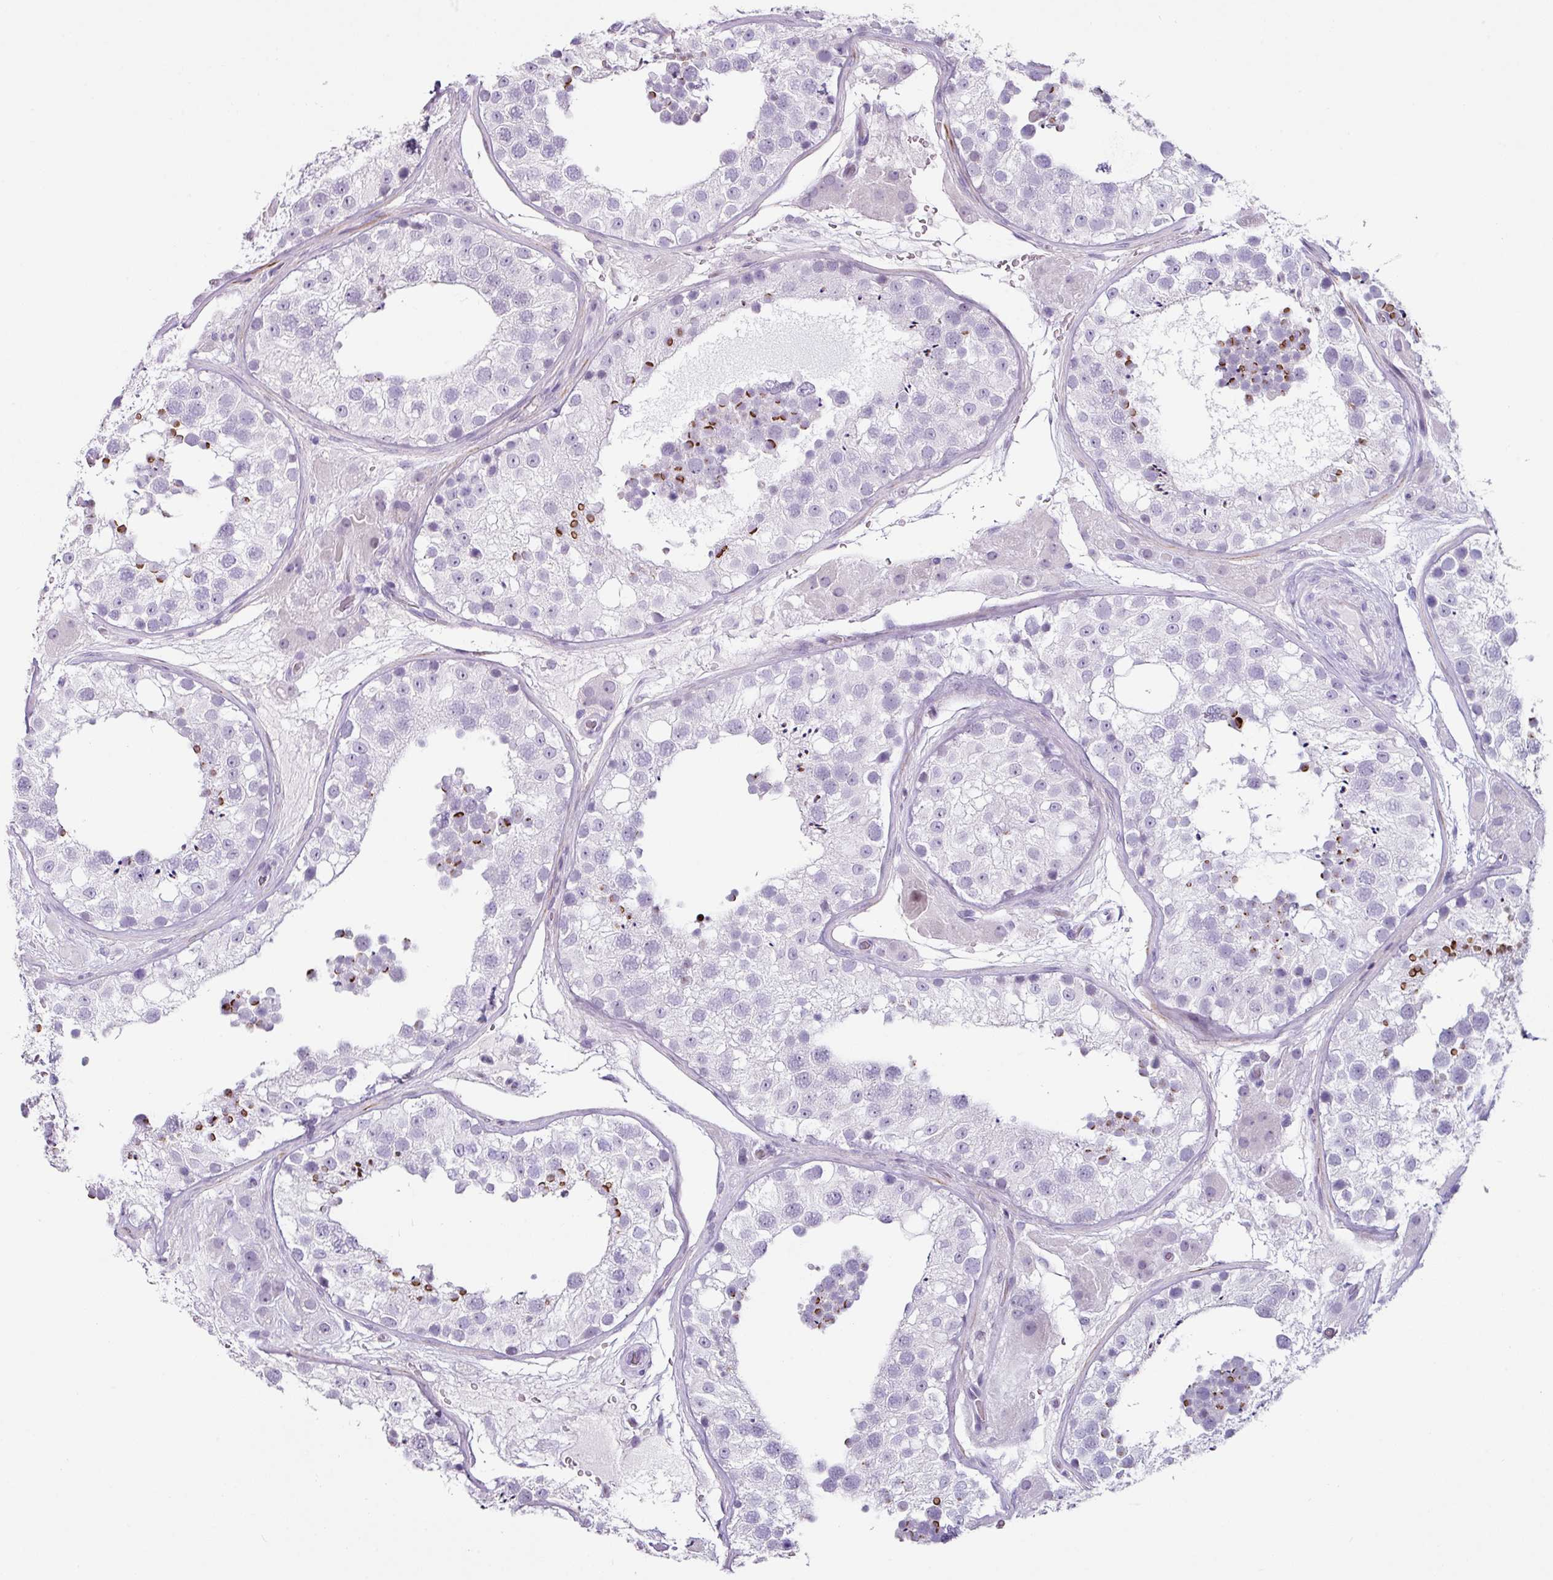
{"staining": {"intensity": "strong", "quantity": "<25%", "location": "cytoplasmic/membranous"}, "tissue": "testis", "cell_type": "Cells in seminiferous ducts", "image_type": "normal", "snomed": [{"axis": "morphology", "description": "Normal tissue, NOS"}, {"axis": "topography", "description": "Testis"}], "caption": "Immunohistochemical staining of benign human testis shows <25% levels of strong cytoplasmic/membranous protein expression in about <25% of cells in seminiferous ducts.", "gene": "TRA2A", "patient": {"sex": "male", "age": 26}}